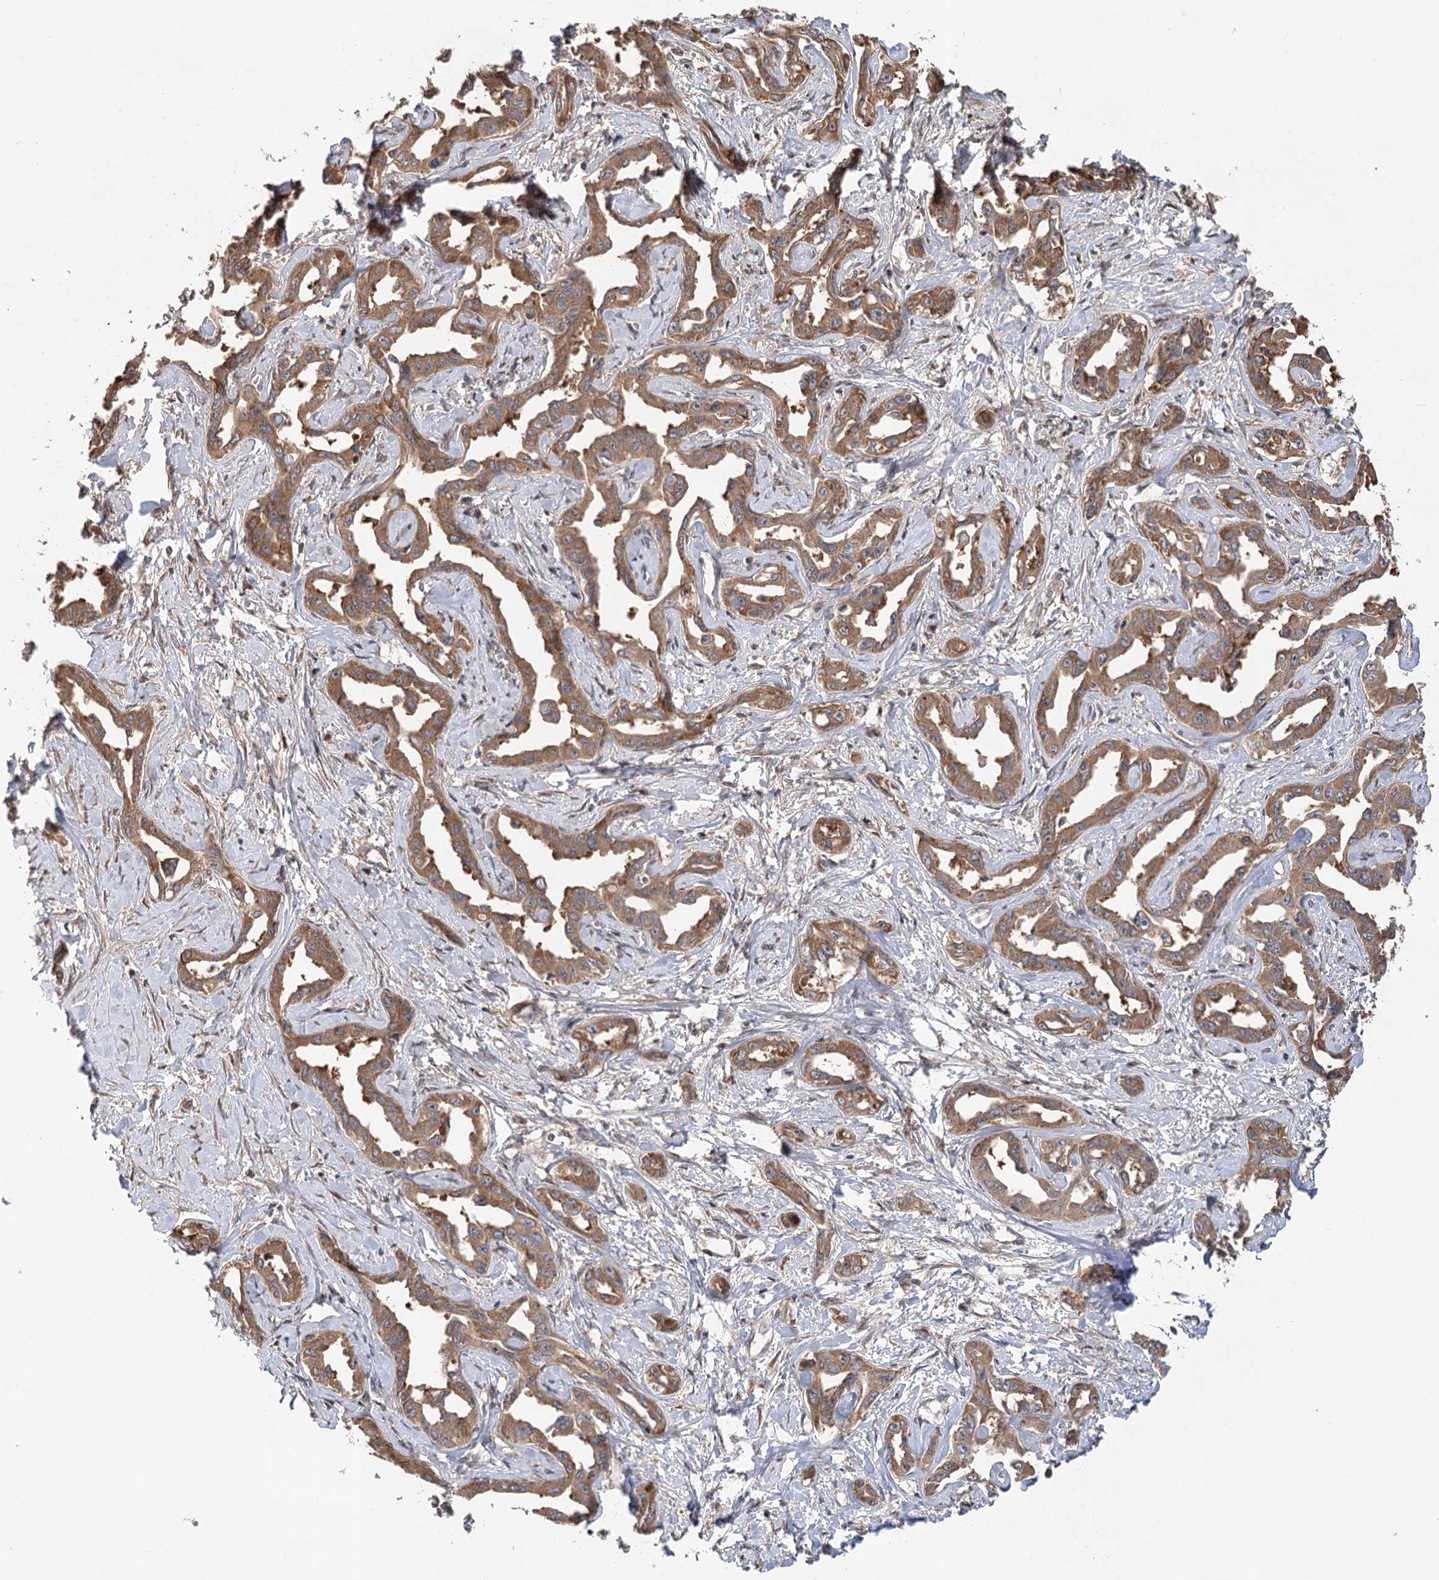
{"staining": {"intensity": "moderate", "quantity": ">75%", "location": "cytoplasmic/membranous"}, "tissue": "liver cancer", "cell_type": "Tumor cells", "image_type": "cancer", "snomed": [{"axis": "morphology", "description": "Cholangiocarcinoma"}, {"axis": "topography", "description": "Liver"}], "caption": "Cholangiocarcinoma (liver) tissue exhibits moderate cytoplasmic/membranous positivity in approximately >75% of tumor cells, visualized by immunohistochemistry.", "gene": "LSS", "patient": {"sex": "male", "age": 59}}